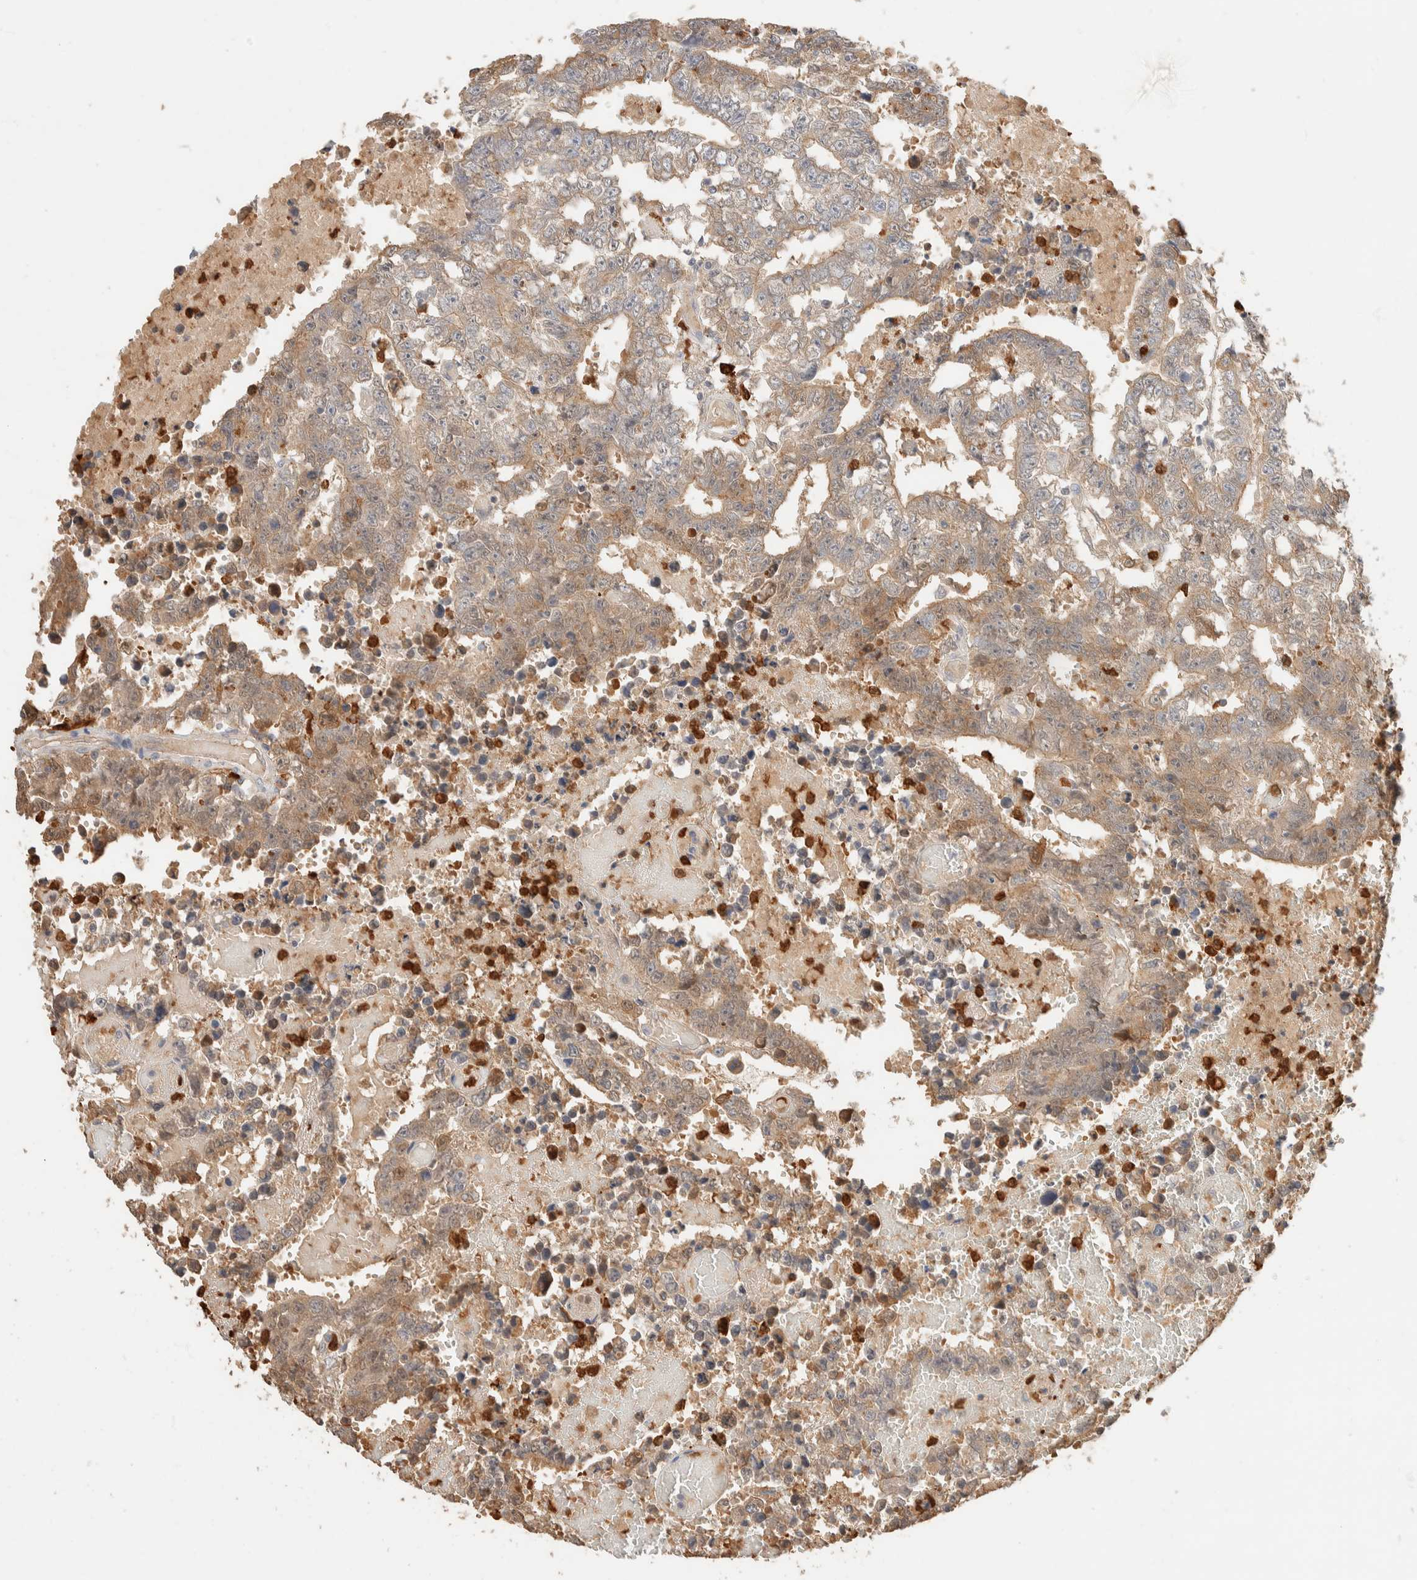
{"staining": {"intensity": "weak", "quantity": ">75%", "location": "cytoplasmic/membranous"}, "tissue": "testis cancer", "cell_type": "Tumor cells", "image_type": "cancer", "snomed": [{"axis": "morphology", "description": "Carcinoma, Embryonal, NOS"}, {"axis": "topography", "description": "Testis"}], "caption": "The micrograph exhibits immunohistochemical staining of testis cancer (embryonal carcinoma). There is weak cytoplasmic/membranous staining is identified in approximately >75% of tumor cells. (DAB (3,3'-diaminobenzidine) IHC, brown staining for protein, blue staining for nuclei).", "gene": "SETD4", "patient": {"sex": "male", "age": 25}}